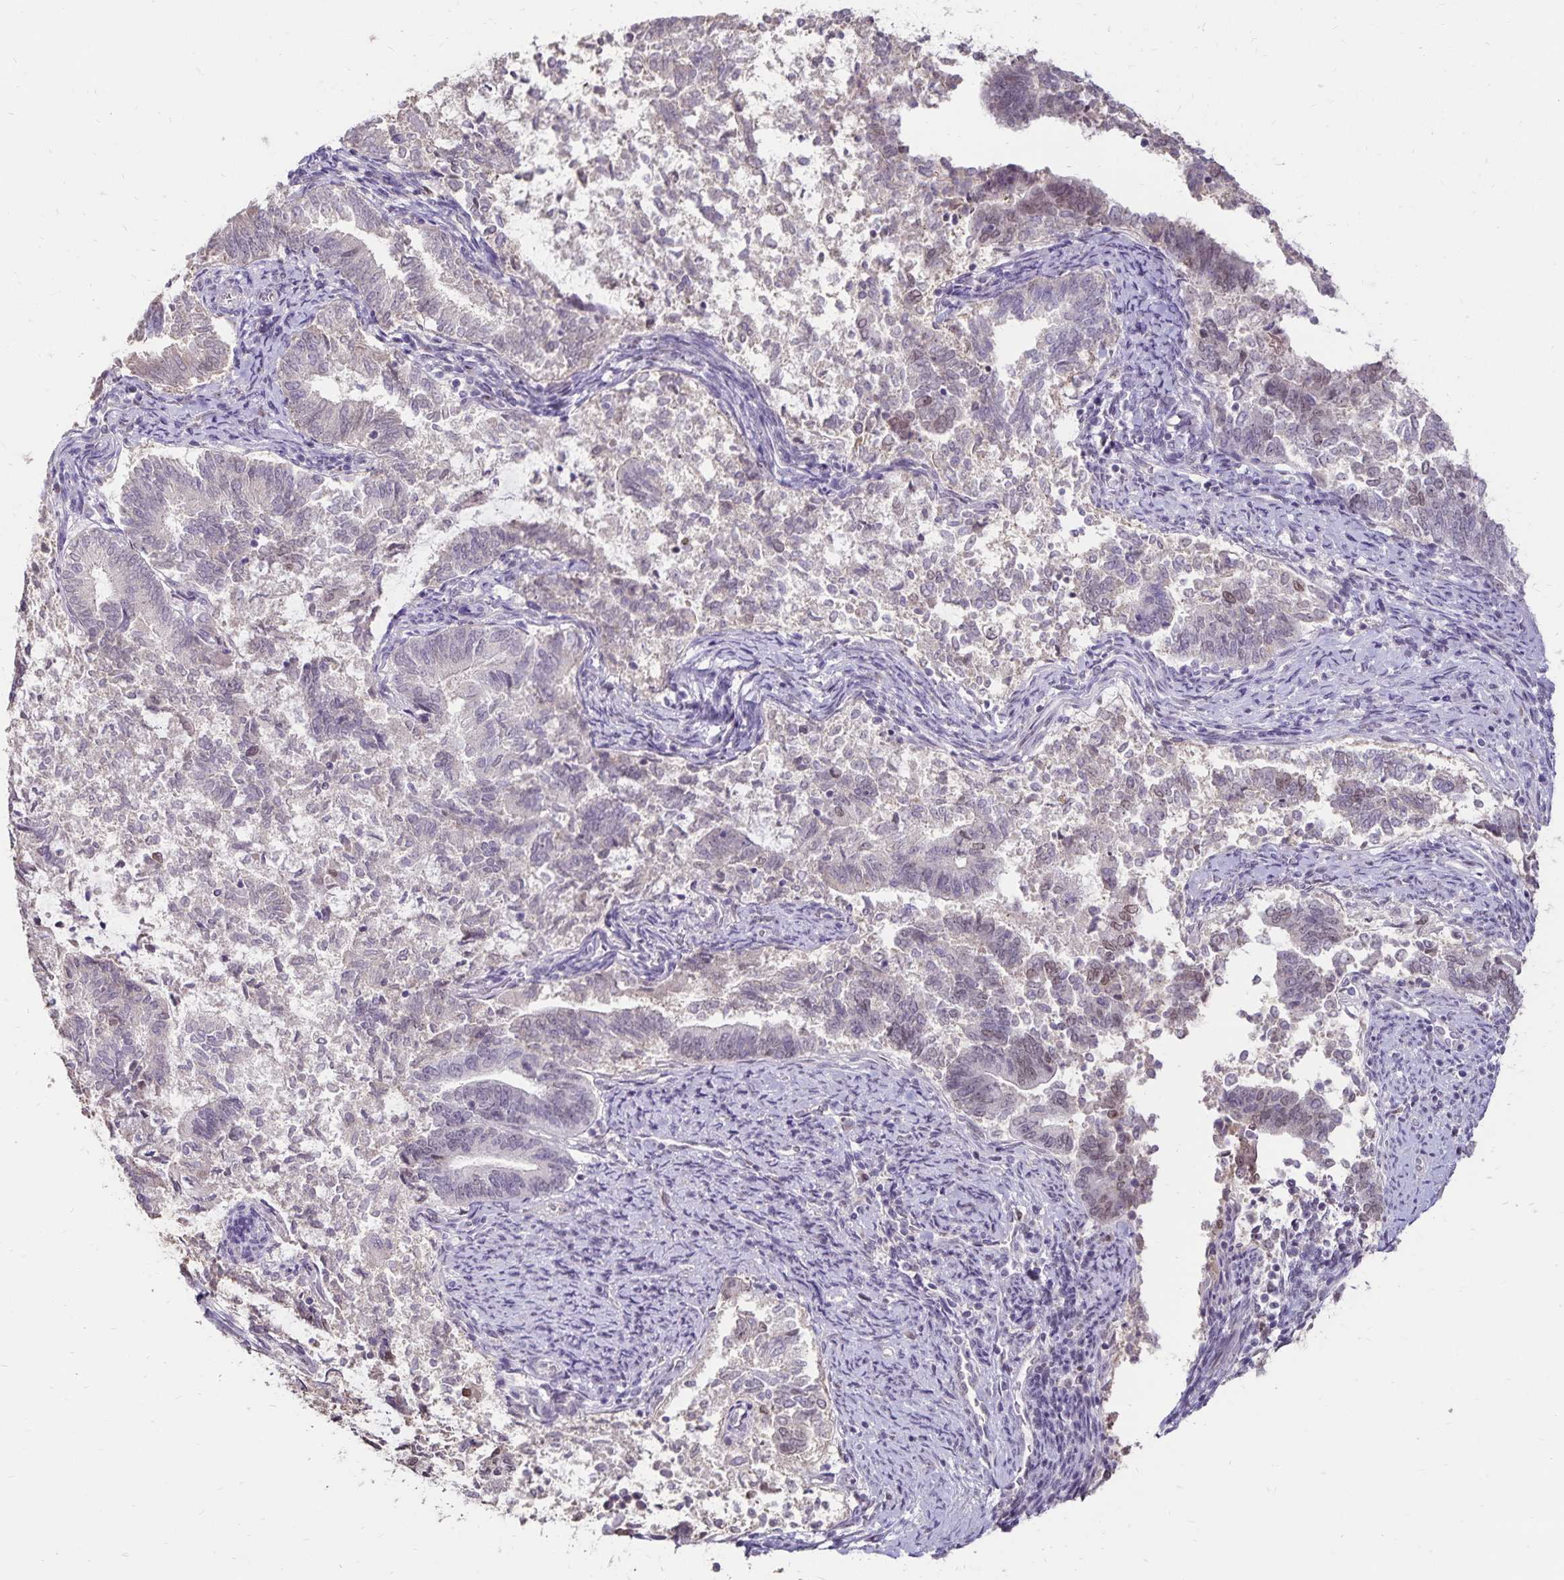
{"staining": {"intensity": "negative", "quantity": "none", "location": "none"}, "tissue": "endometrial cancer", "cell_type": "Tumor cells", "image_type": "cancer", "snomed": [{"axis": "morphology", "description": "Adenocarcinoma, NOS"}, {"axis": "topography", "description": "Endometrium"}], "caption": "Immunohistochemistry of endometrial cancer shows no expression in tumor cells.", "gene": "POLB", "patient": {"sex": "female", "age": 65}}